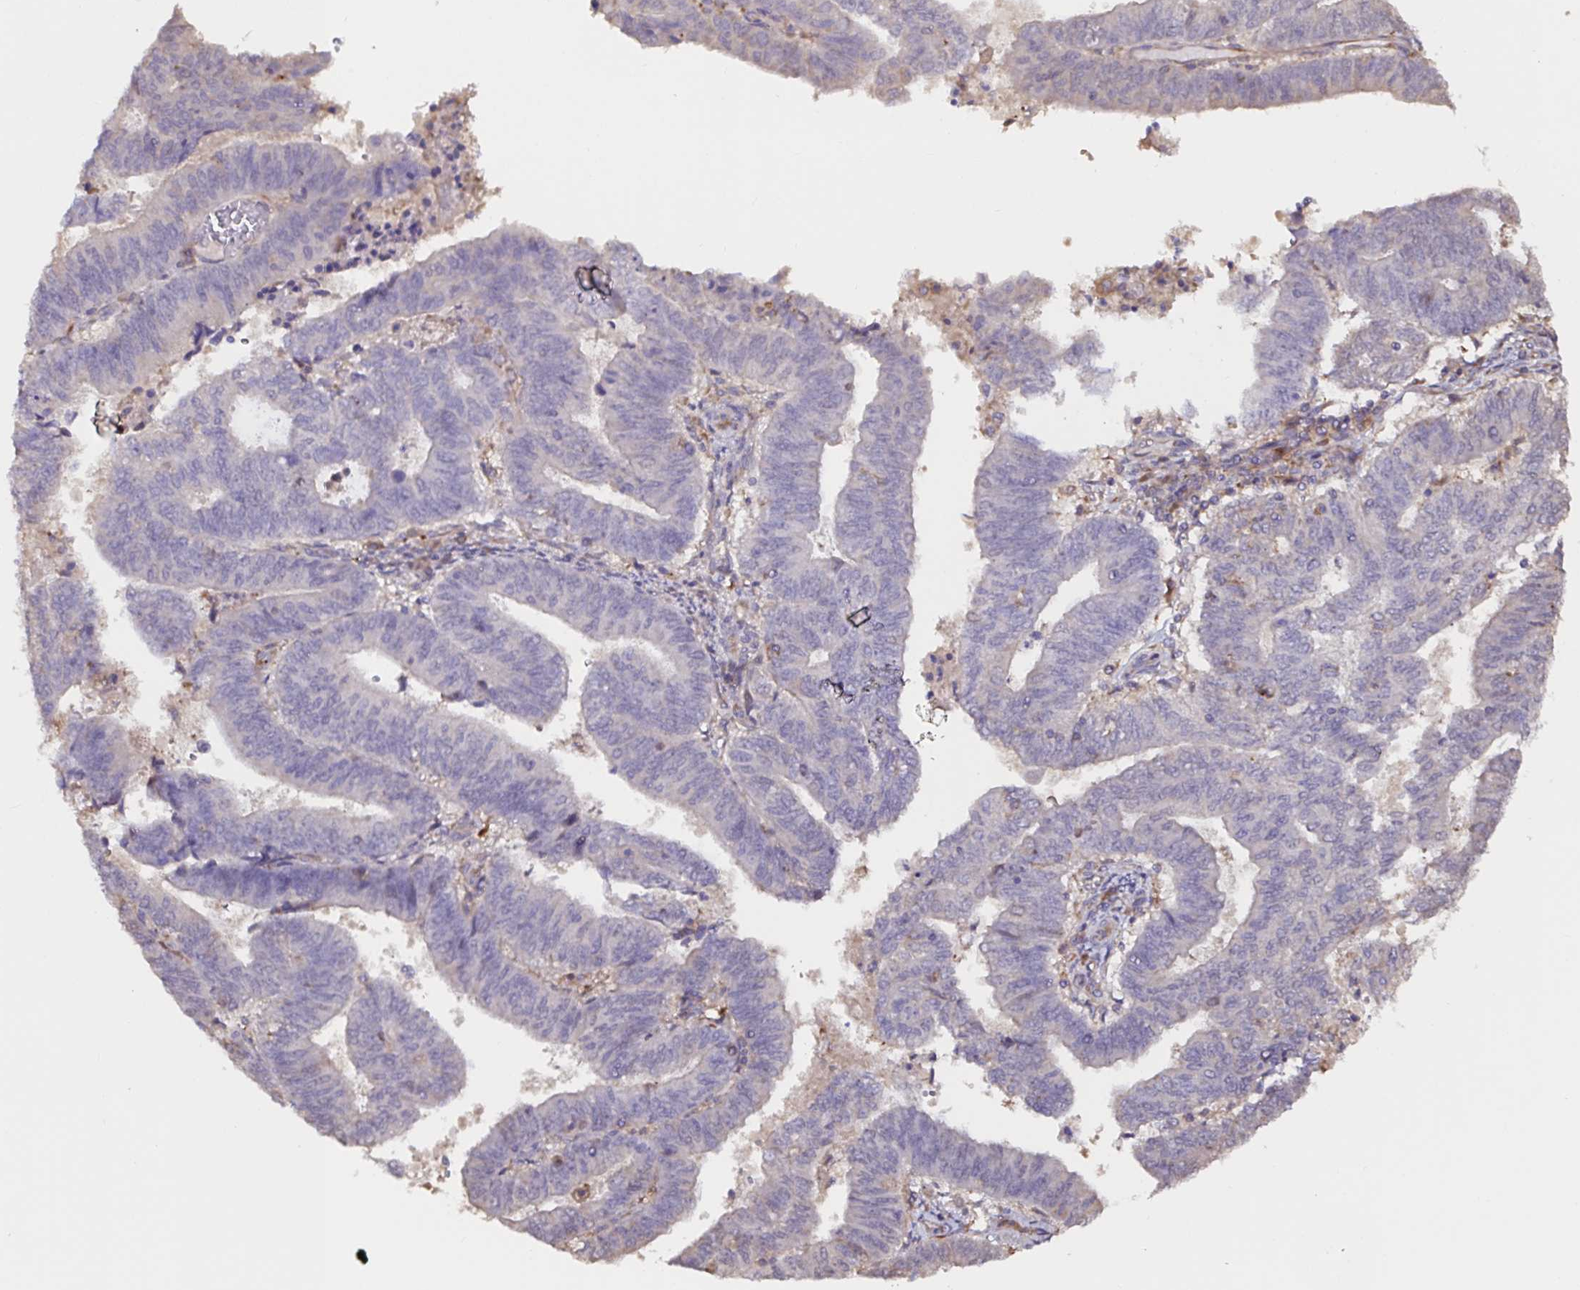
{"staining": {"intensity": "negative", "quantity": "none", "location": "none"}, "tissue": "endometrial cancer", "cell_type": "Tumor cells", "image_type": "cancer", "snomed": [{"axis": "morphology", "description": "Adenocarcinoma, NOS"}, {"axis": "topography", "description": "Endometrium"}], "caption": "There is no significant staining in tumor cells of endometrial adenocarcinoma. The staining is performed using DAB (3,3'-diaminobenzidine) brown chromogen with nuclei counter-stained in using hematoxylin.", "gene": "RSRP1", "patient": {"sex": "female", "age": 82}}